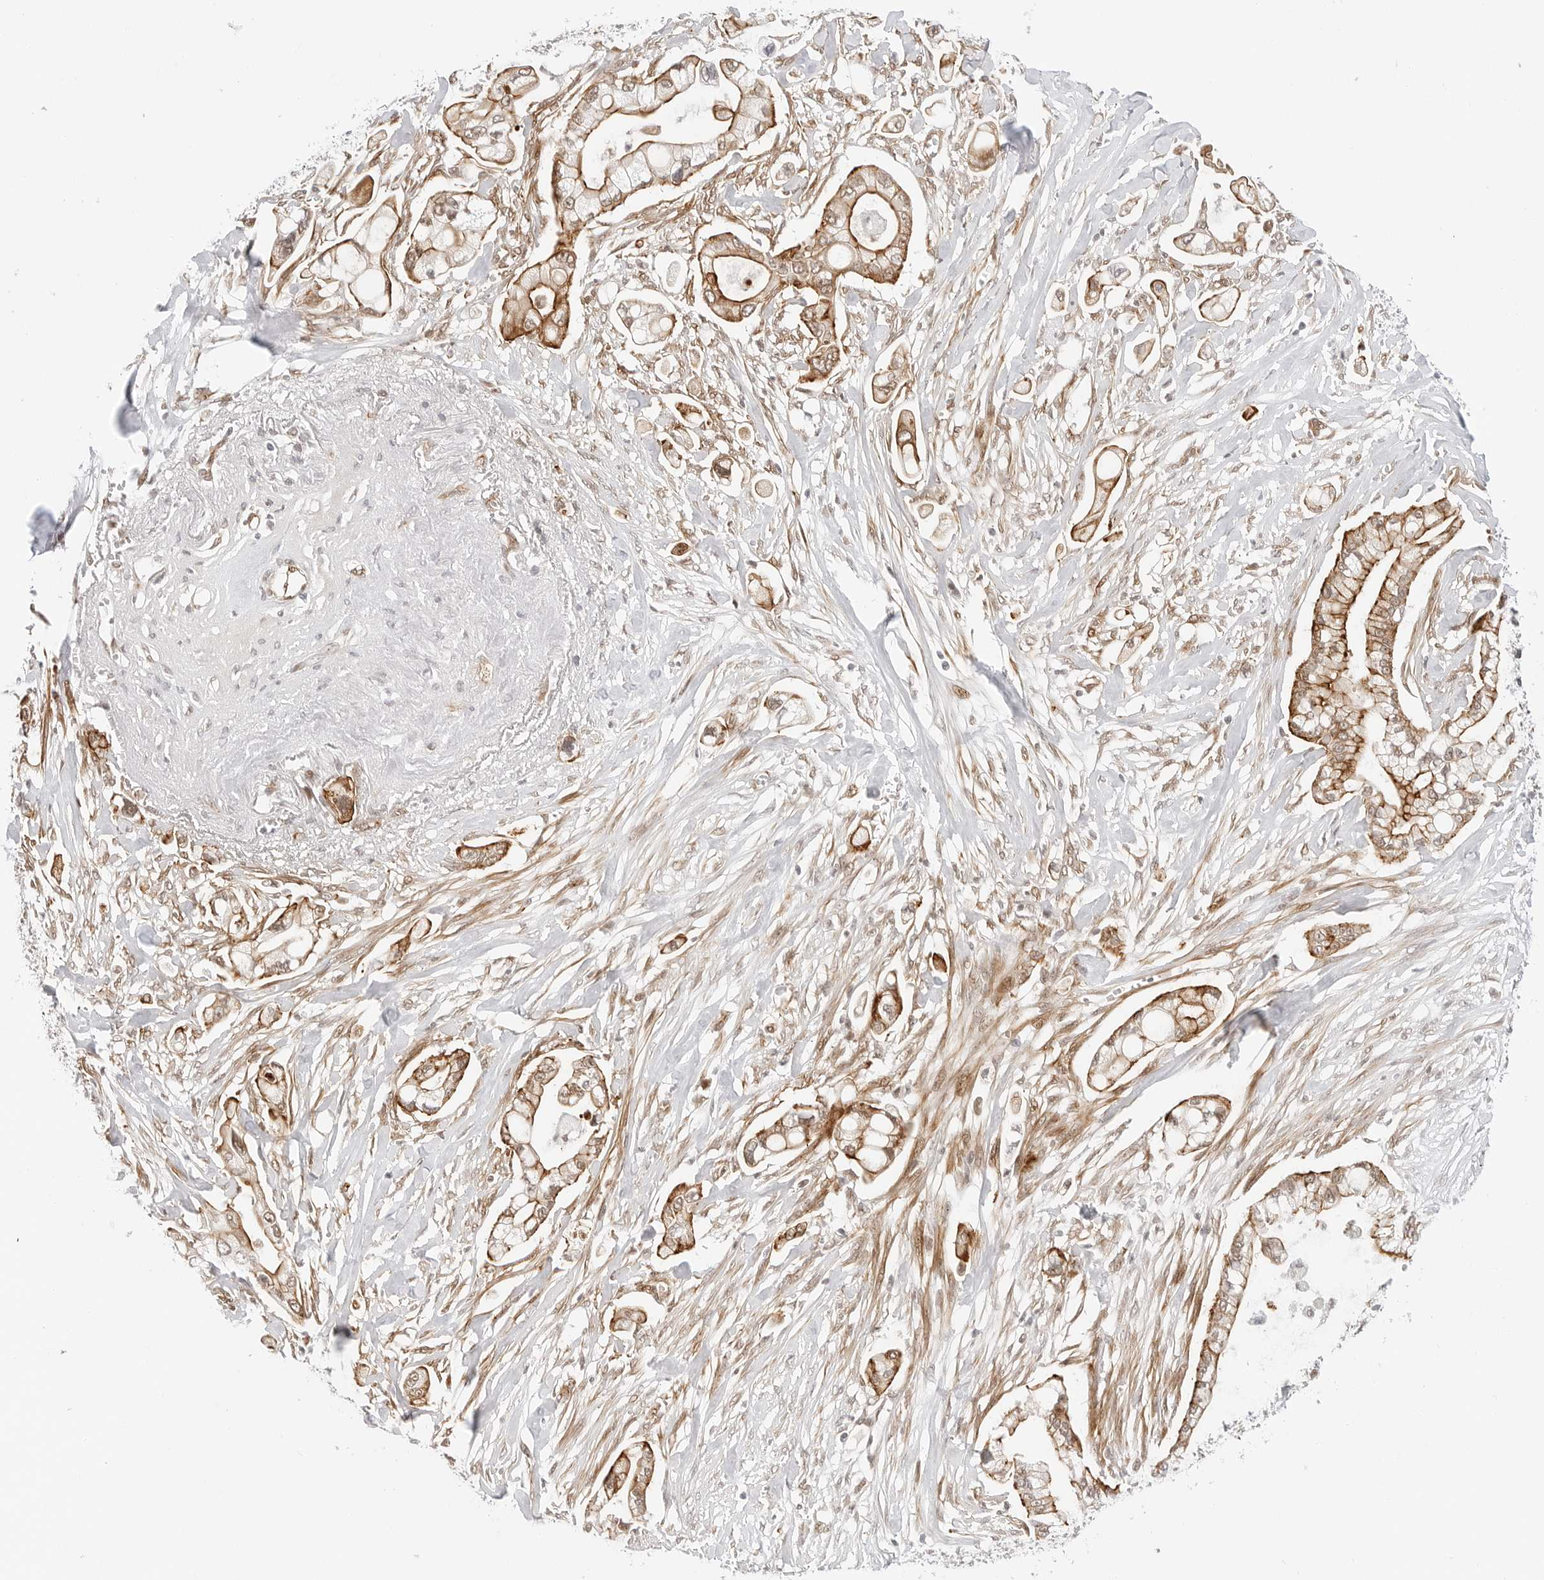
{"staining": {"intensity": "moderate", "quantity": ">75%", "location": "cytoplasmic/membranous"}, "tissue": "pancreatic cancer", "cell_type": "Tumor cells", "image_type": "cancer", "snomed": [{"axis": "morphology", "description": "Adenocarcinoma, NOS"}, {"axis": "topography", "description": "Pancreas"}], "caption": "Immunohistochemistry (IHC) photomicrograph of neoplastic tissue: pancreatic cancer (adenocarcinoma) stained using immunohistochemistry shows medium levels of moderate protein expression localized specifically in the cytoplasmic/membranous of tumor cells, appearing as a cytoplasmic/membranous brown color.", "gene": "ZNF613", "patient": {"sex": "male", "age": 68}}